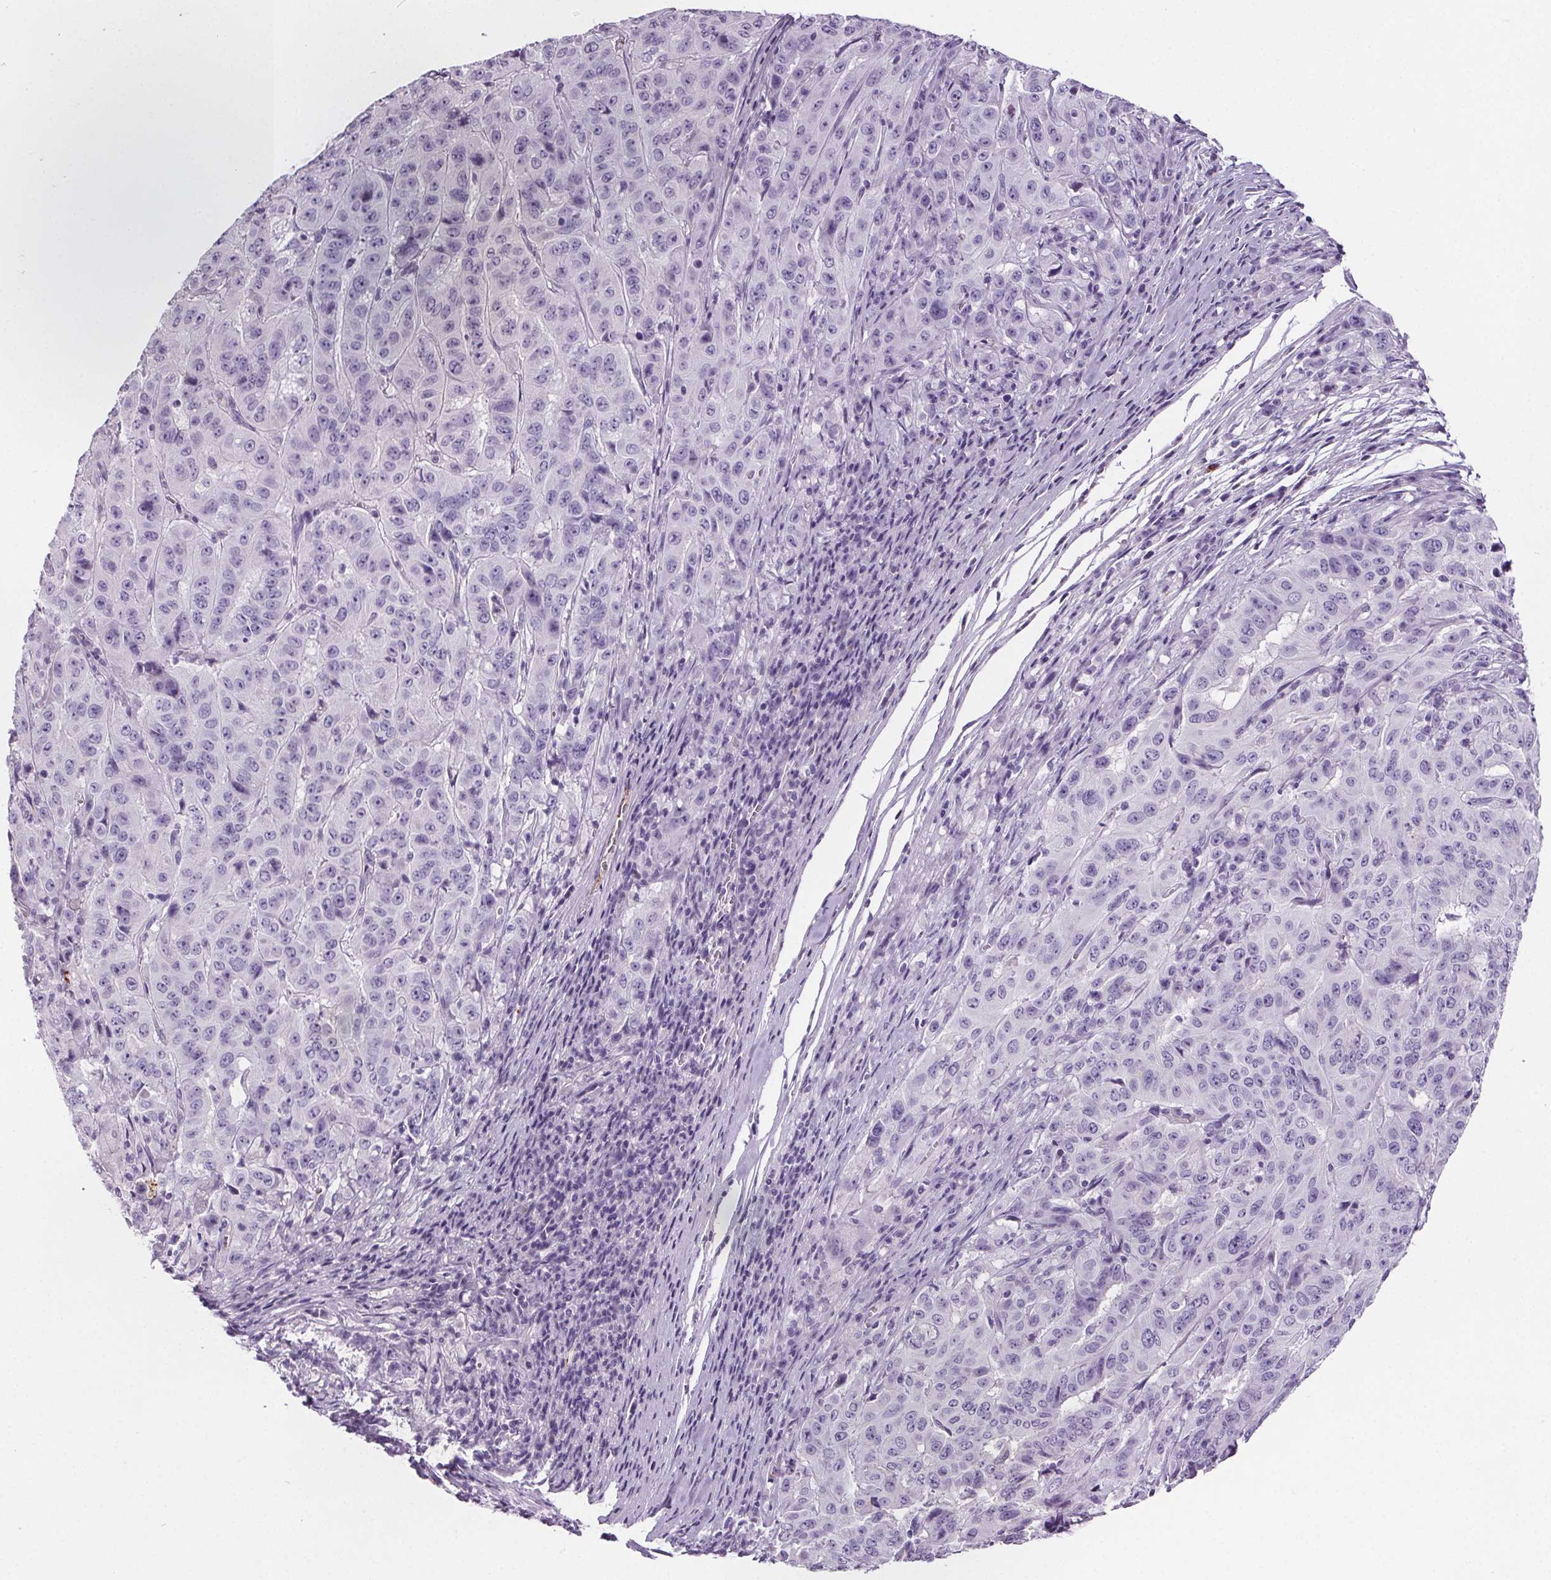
{"staining": {"intensity": "negative", "quantity": "none", "location": "none"}, "tissue": "pancreatic cancer", "cell_type": "Tumor cells", "image_type": "cancer", "snomed": [{"axis": "morphology", "description": "Adenocarcinoma, NOS"}, {"axis": "topography", "description": "Pancreas"}], "caption": "DAB (3,3'-diaminobenzidine) immunohistochemical staining of human pancreatic cancer displays no significant positivity in tumor cells.", "gene": "CD5L", "patient": {"sex": "male", "age": 63}}